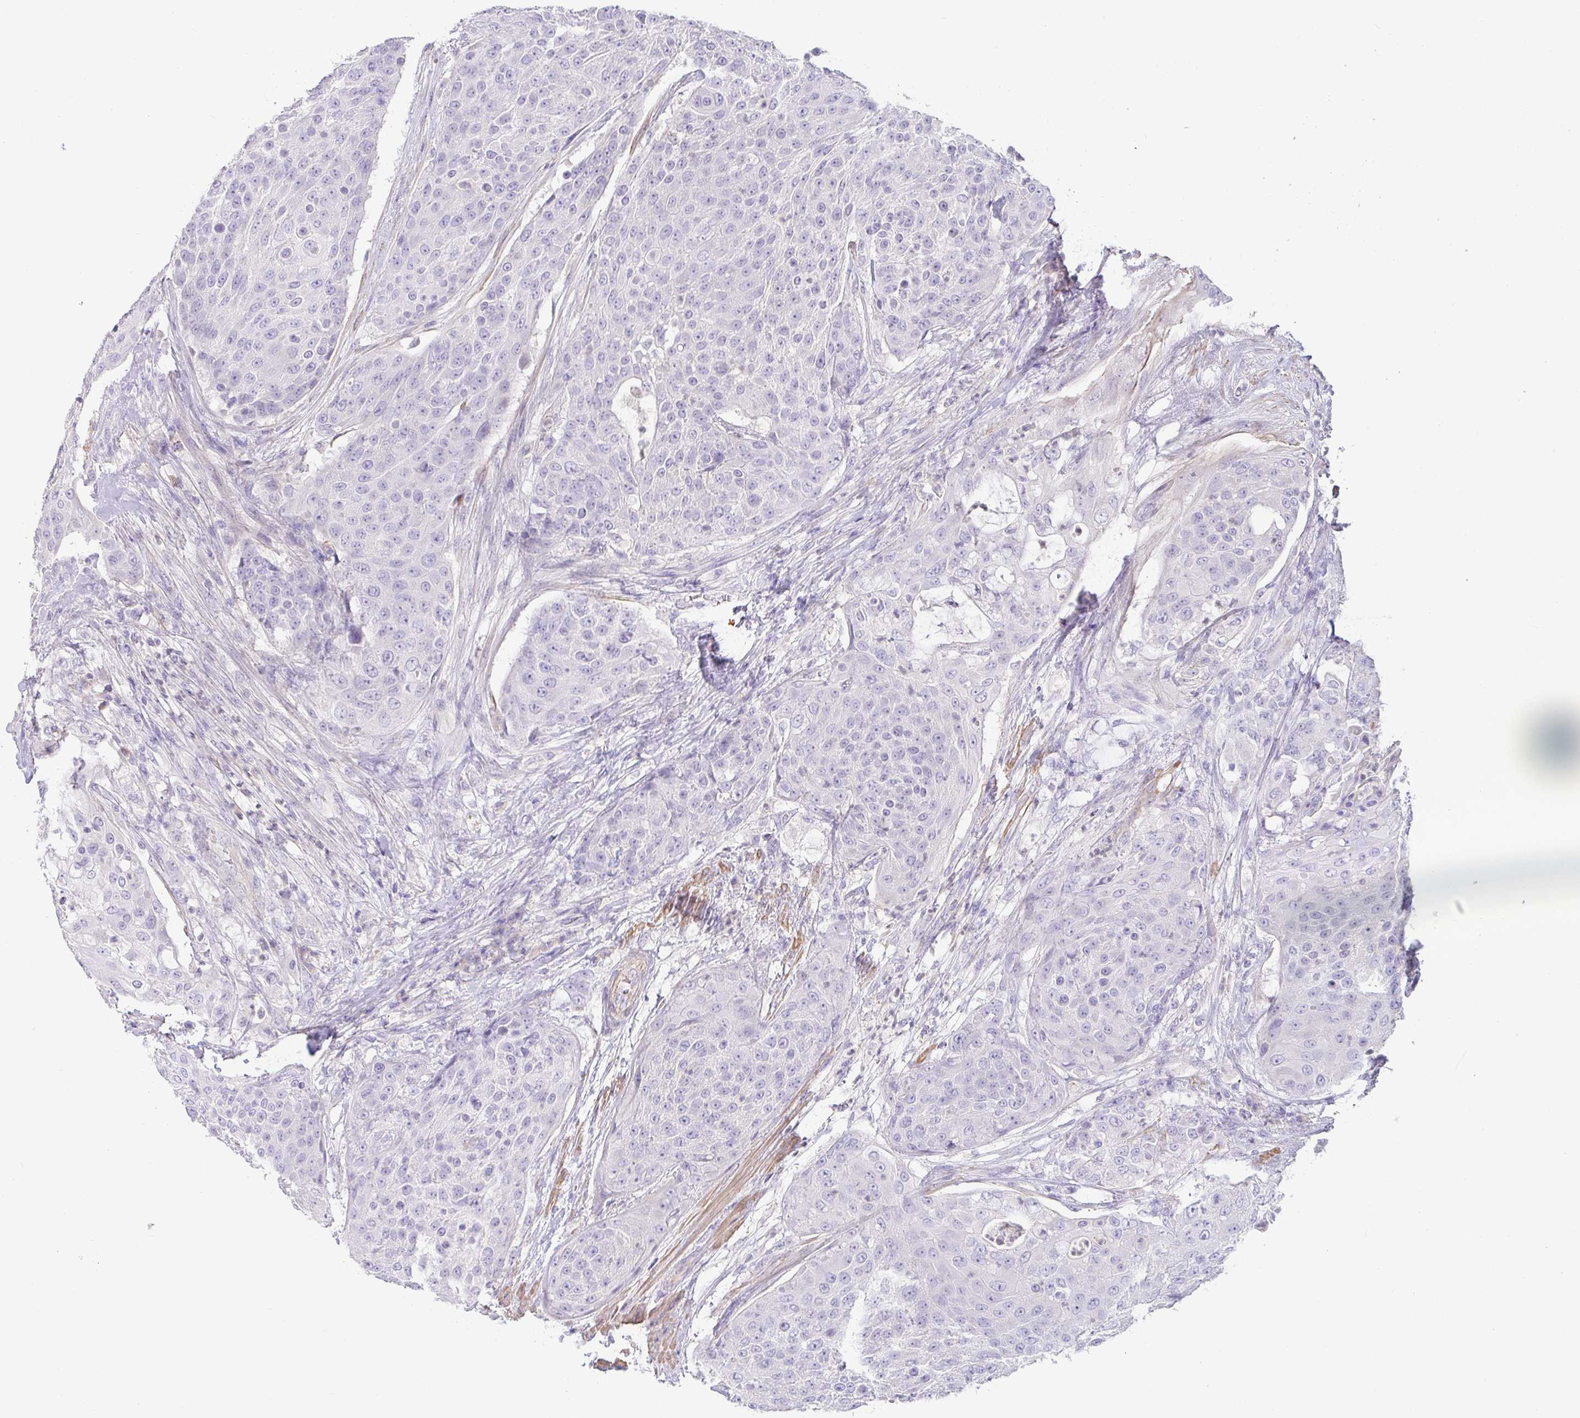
{"staining": {"intensity": "negative", "quantity": "none", "location": "none"}, "tissue": "urothelial cancer", "cell_type": "Tumor cells", "image_type": "cancer", "snomed": [{"axis": "morphology", "description": "Urothelial carcinoma, High grade"}, {"axis": "topography", "description": "Urinary bladder"}], "caption": "A micrograph of urothelial cancer stained for a protein displays no brown staining in tumor cells. The staining is performed using DAB brown chromogen with nuclei counter-stained in using hematoxylin.", "gene": "PYGM", "patient": {"sex": "female", "age": 63}}